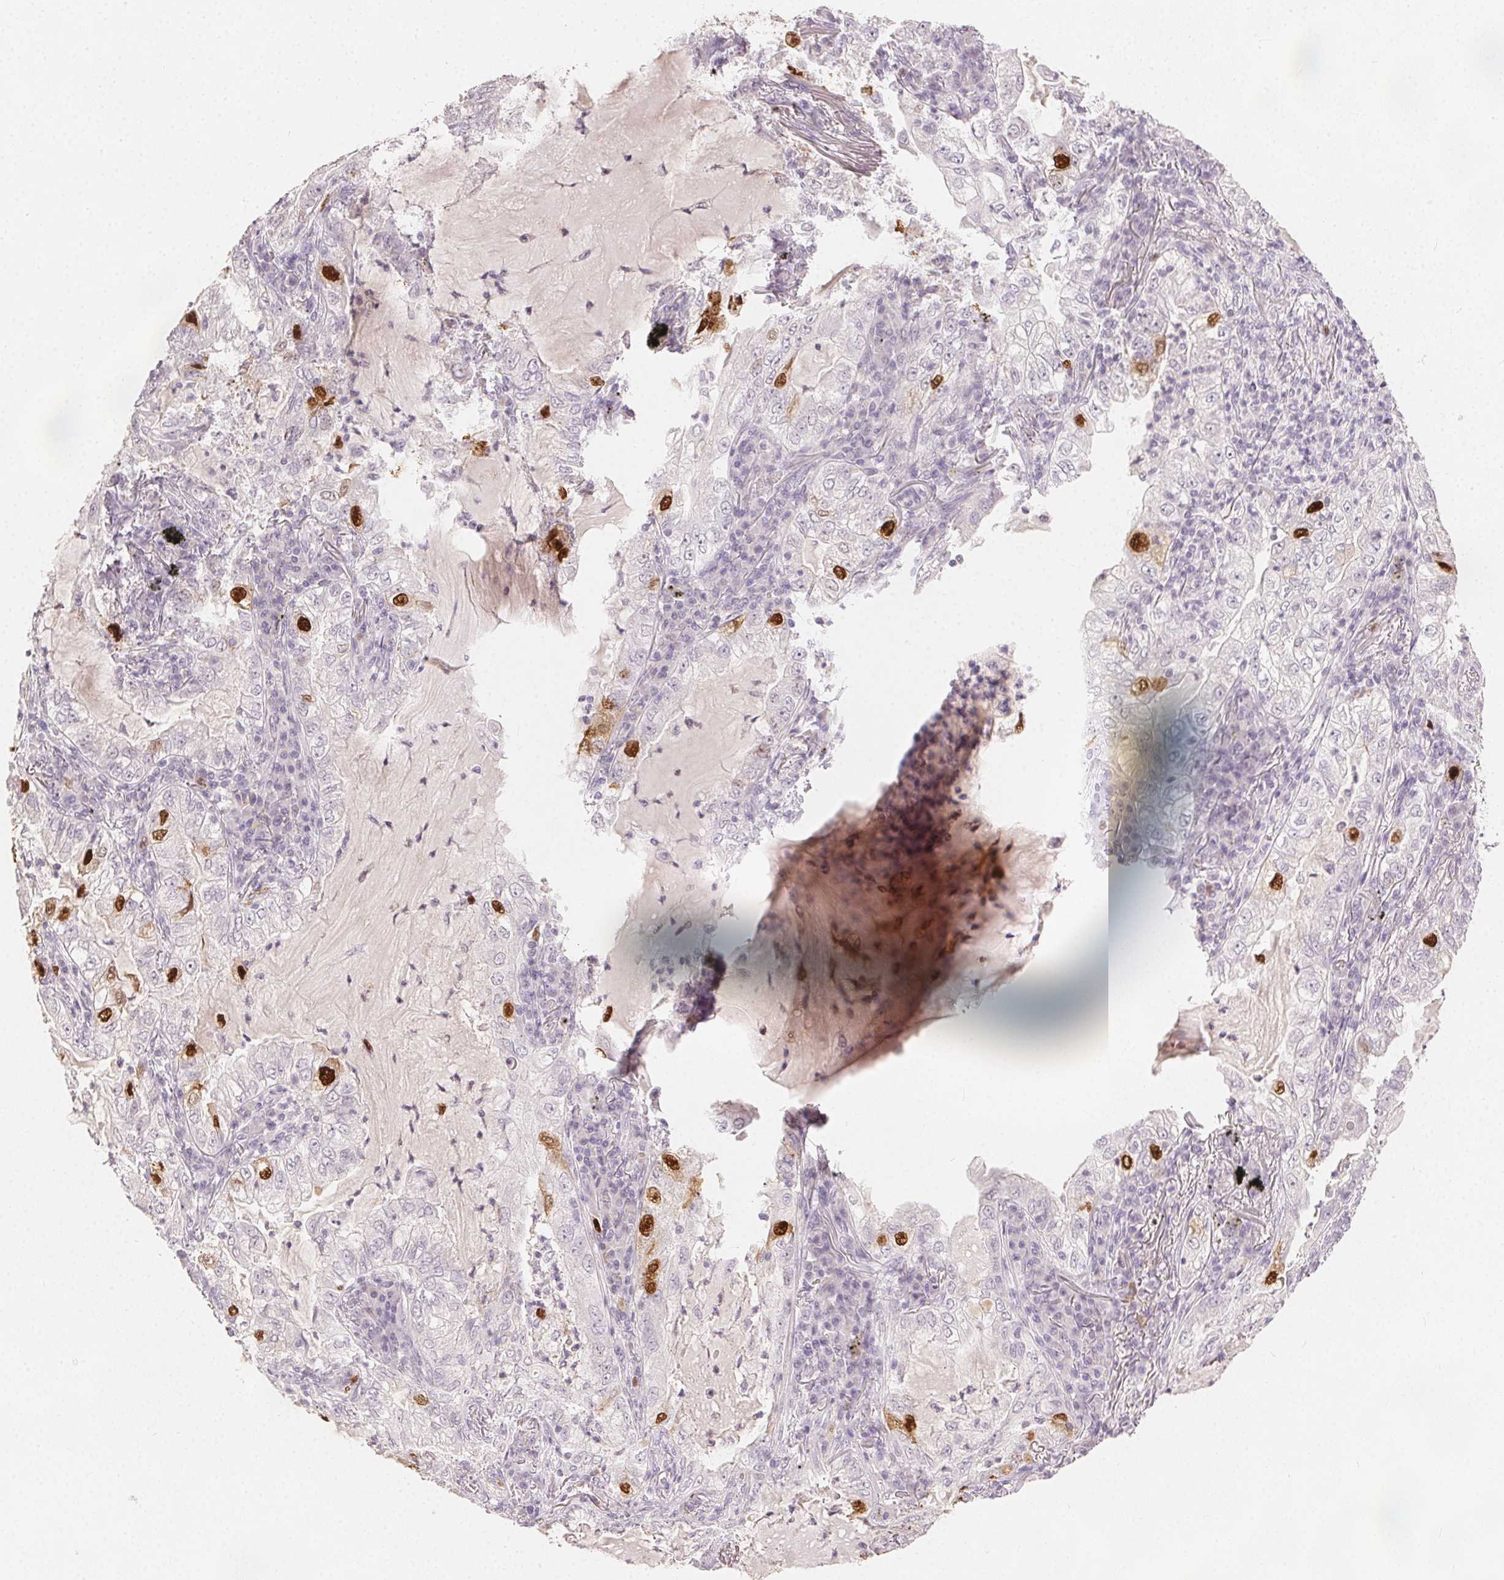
{"staining": {"intensity": "strong", "quantity": "<25%", "location": "nuclear"}, "tissue": "lung cancer", "cell_type": "Tumor cells", "image_type": "cancer", "snomed": [{"axis": "morphology", "description": "Adenocarcinoma, NOS"}, {"axis": "topography", "description": "Lung"}], "caption": "Brown immunohistochemical staining in lung adenocarcinoma exhibits strong nuclear positivity in approximately <25% of tumor cells.", "gene": "ANLN", "patient": {"sex": "female", "age": 73}}